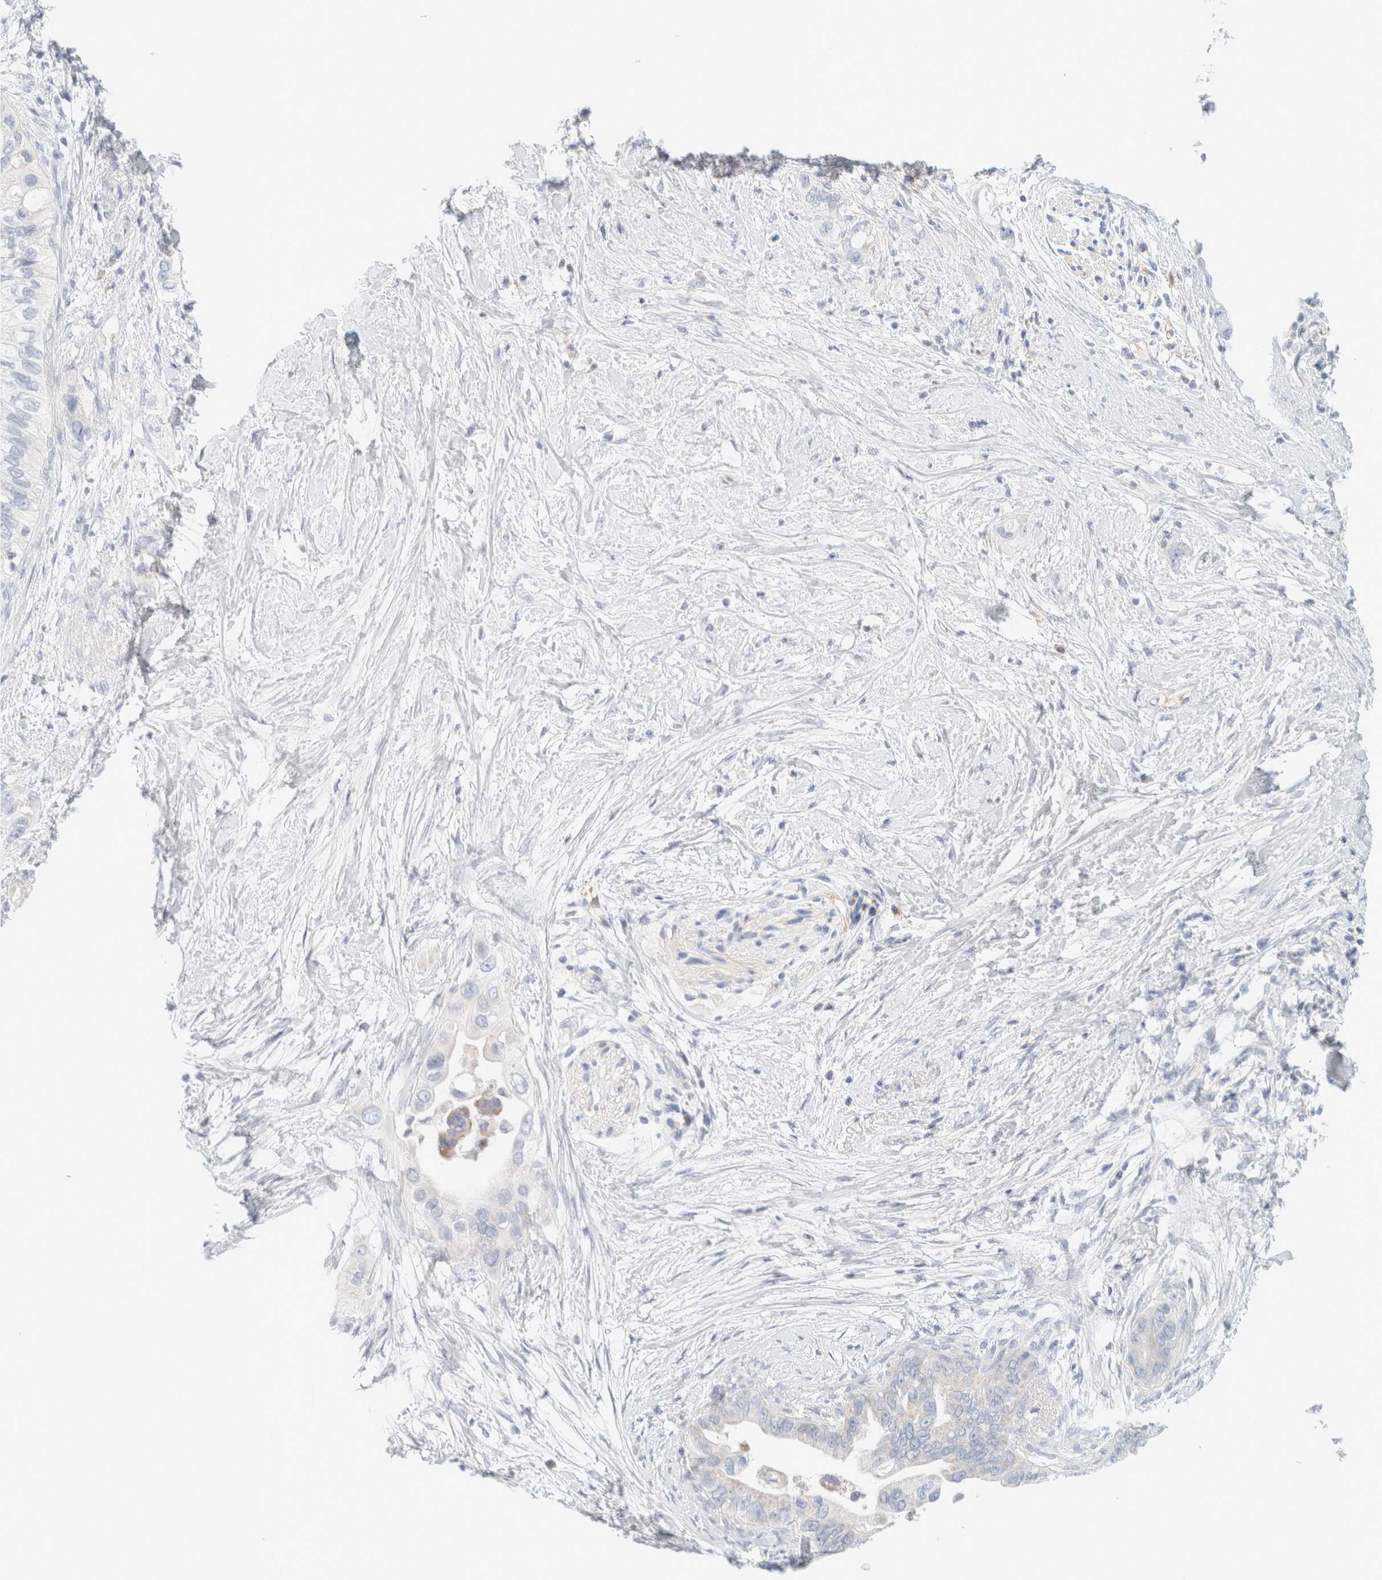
{"staining": {"intensity": "negative", "quantity": "none", "location": "none"}, "tissue": "pancreatic cancer", "cell_type": "Tumor cells", "image_type": "cancer", "snomed": [{"axis": "morphology", "description": "Adenocarcinoma, NOS"}, {"axis": "topography", "description": "Pancreas"}], "caption": "Protein analysis of pancreatic adenocarcinoma reveals no significant expression in tumor cells.", "gene": "HEXD", "patient": {"sex": "female", "age": 56}}